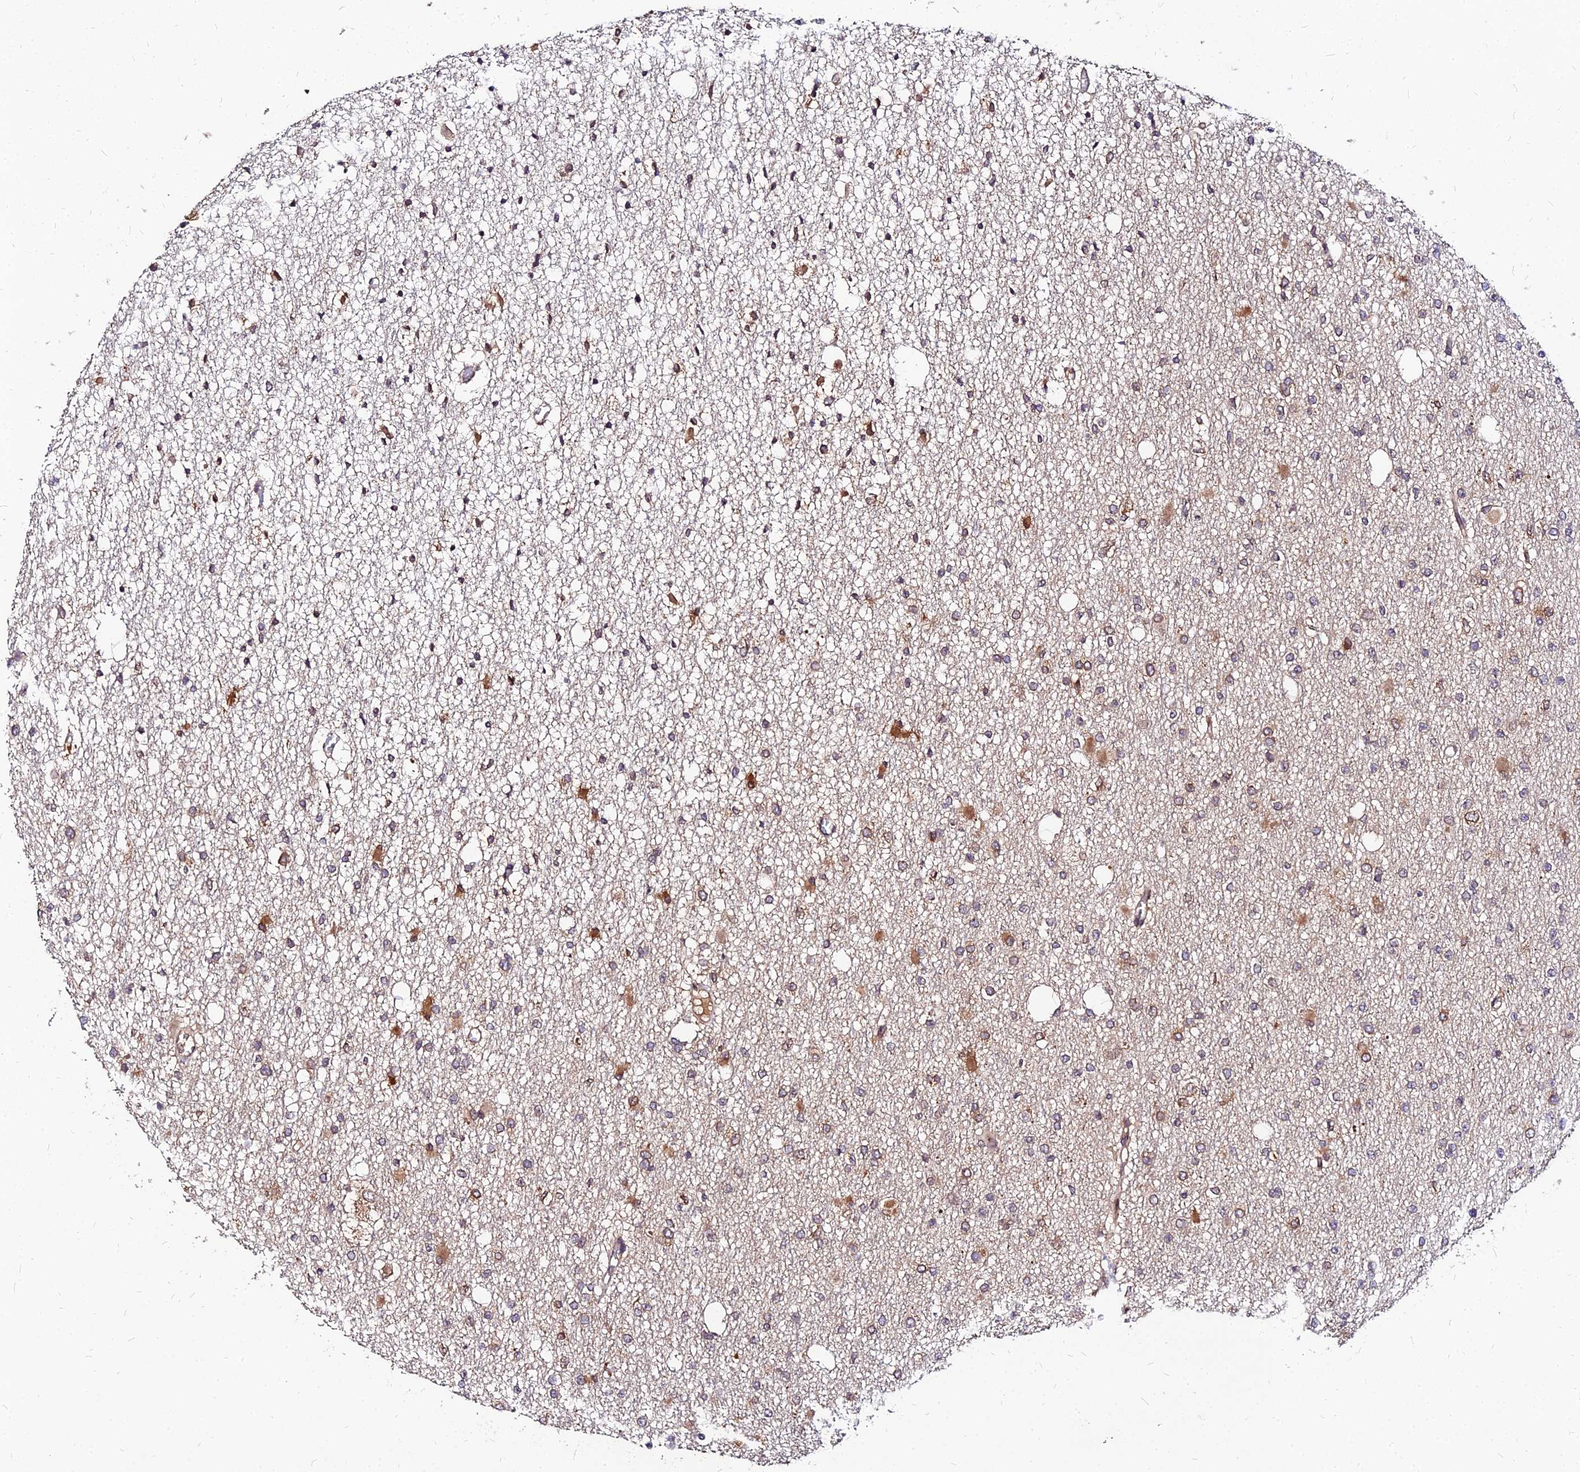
{"staining": {"intensity": "moderate", "quantity": "25%-75%", "location": "cytoplasmic/membranous"}, "tissue": "glioma", "cell_type": "Tumor cells", "image_type": "cancer", "snomed": [{"axis": "morphology", "description": "Glioma, malignant, Low grade"}, {"axis": "topography", "description": "Brain"}], "caption": "Moderate cytoplasmic/membranous protein staining is appreciated in about 25%-75% of tumor cells in glioma.", "gene": "PDE4D", "patient": {"sex": "female", "age": 22}}